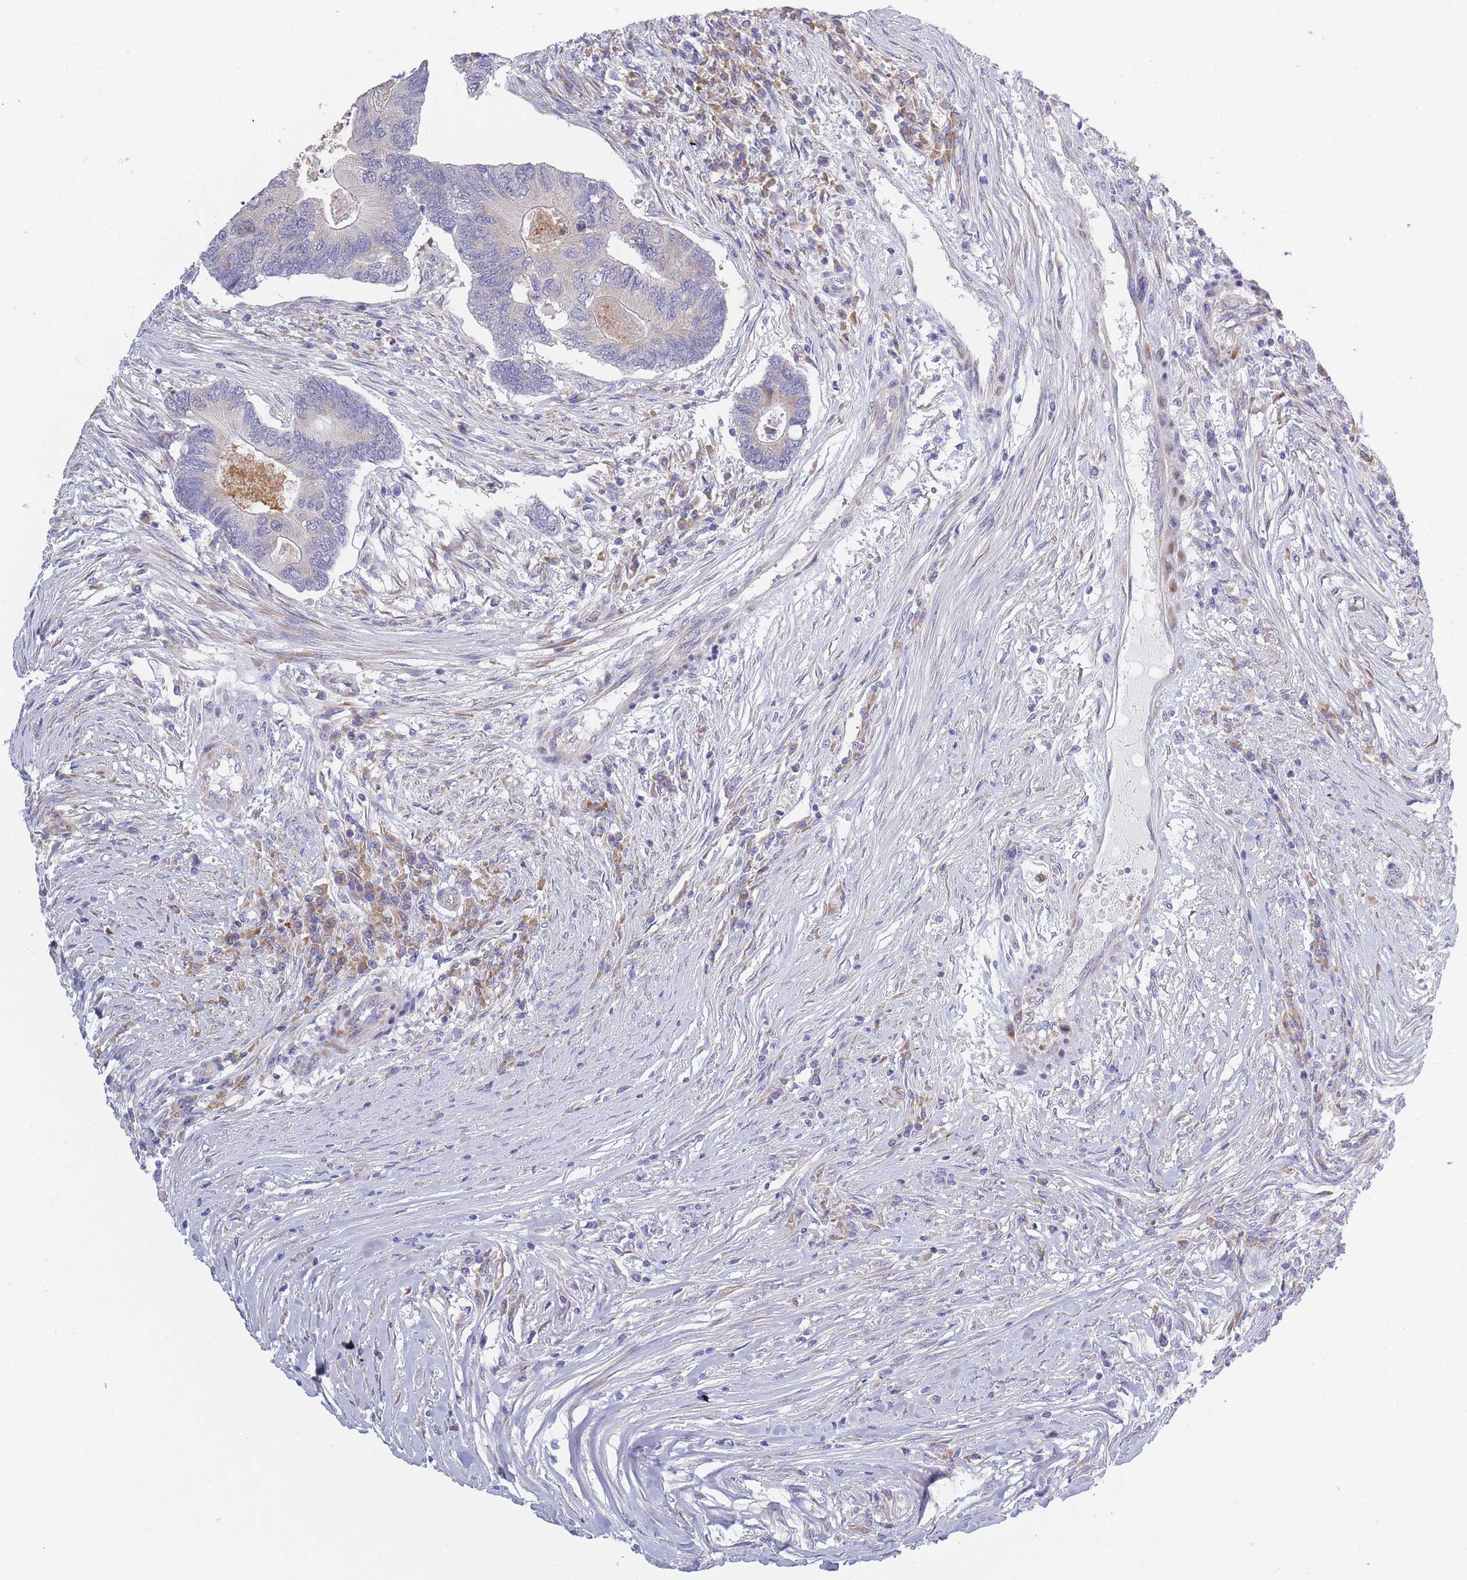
{"staining": {"intensity": "weak", "quantity": "25%-75%", "location": "cytoplasmic/membranous"}, "tissue": "colorectal cancer", "cell_type": "Tumor cells", "image_type": "cancer", "snomed": [{"axis": "morphology", "description": "Adenocarcinoma, NOS"}, {"axis": "topography", "description": "Colon"}], "caption": "Adenocarcinoma (colorectal) stained with a brown dye shows weak cytoplasmic/membranous positive expression in about 25%-75% of tumor cells.", "gene": "NDUFAF6", "patient": {"sex": "female", "age": 67}}